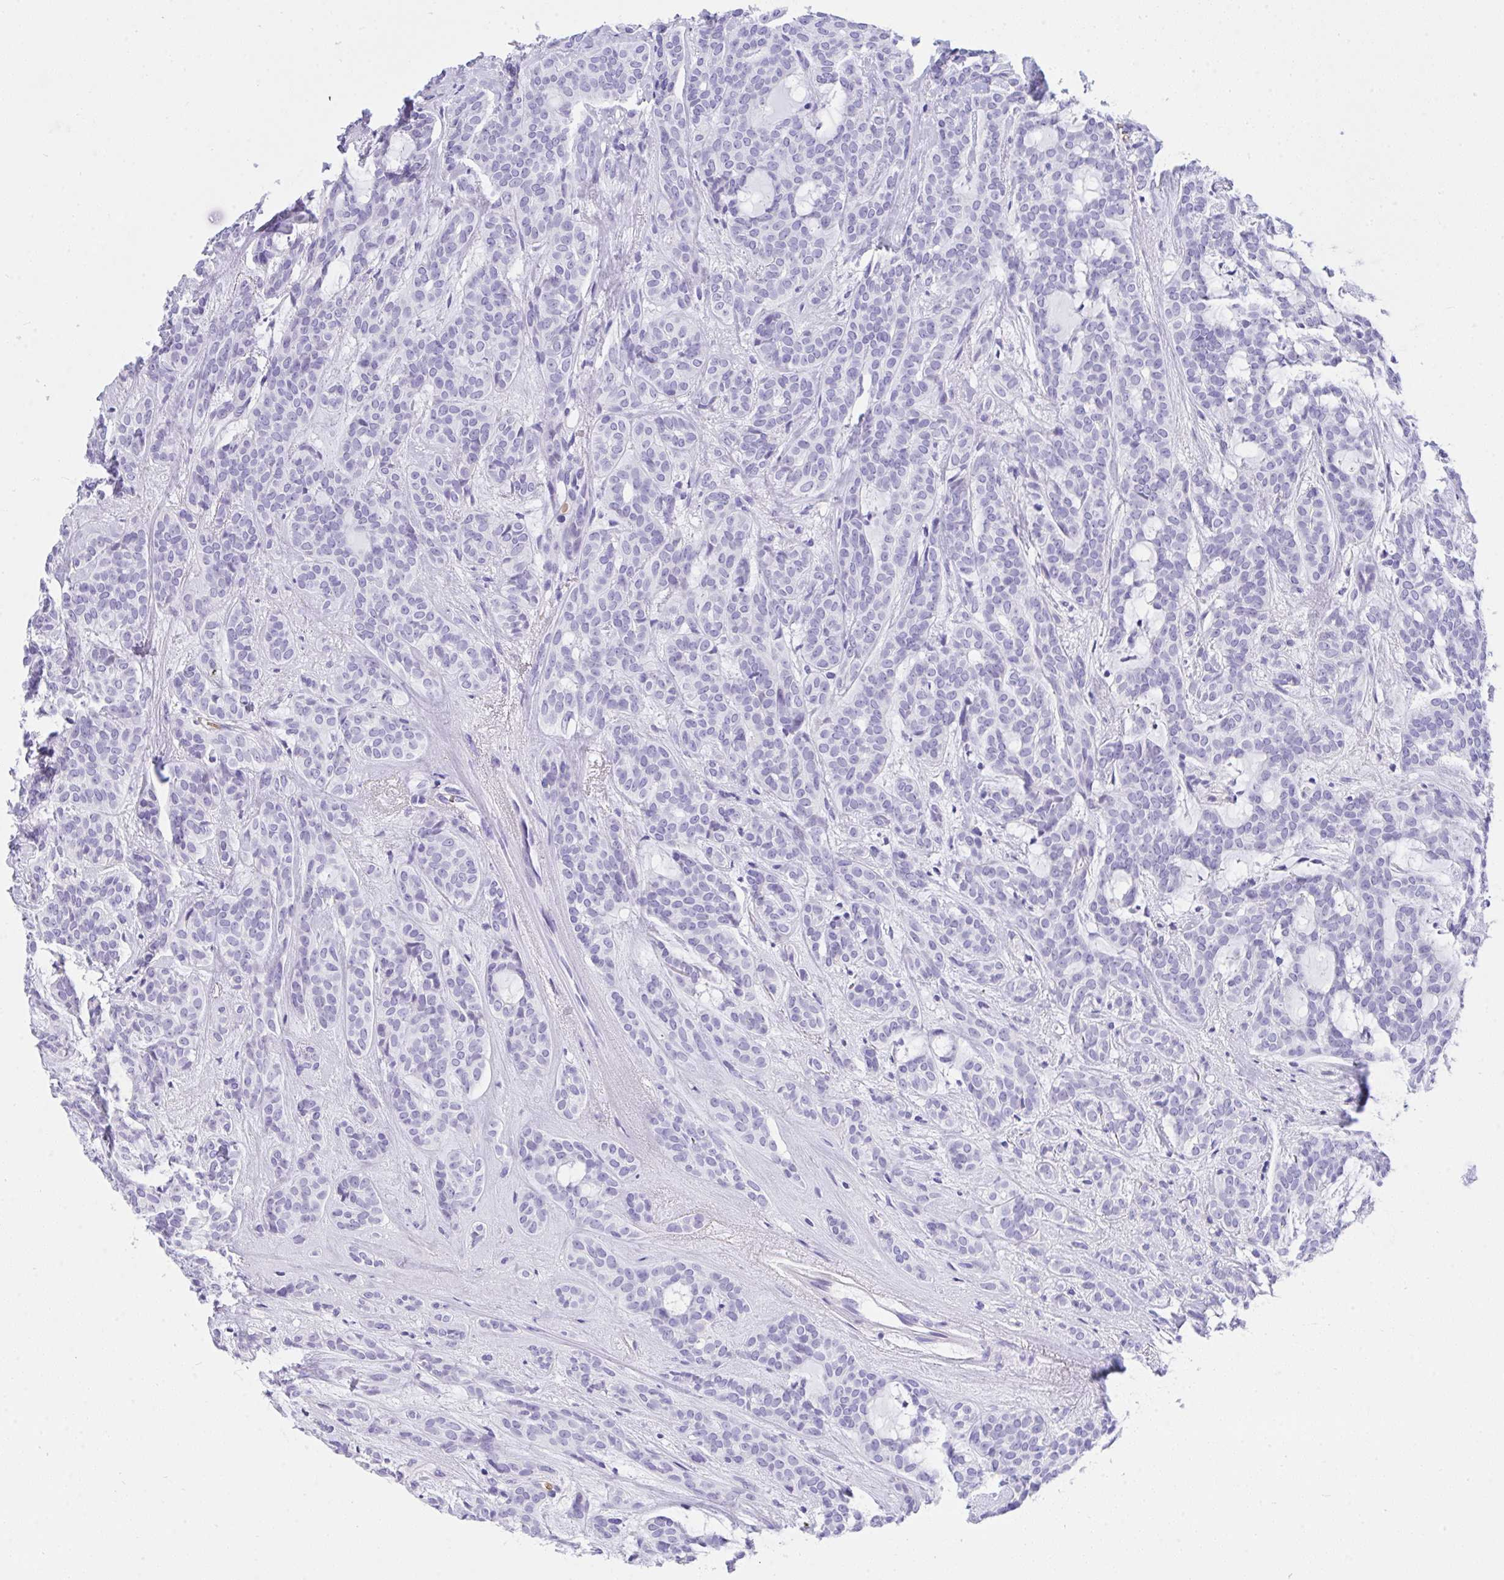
{"staining": {"intensity": "negative", "quantity": "none", "location": "none"}, "tissue": "head and neck cancer", "cell_type": "Tumor cells", "image_type": "cancer", "snomed": [{"axis": "morphology", "description": "Adenocarcinoma, NOS"}, {"axis": "topography", "description": "Head-Neck"}], "caption": "This micrograph is of head and neck adenocarcinoma stained with immunohistochemistry to label a protein in brown with the nuclei are counter-stained blue. There is no staining in tumor cells. The staining was performed using DAB to visualize the protein expression in brown, while the nuclei were stained in blue with hematoxylin (Magnification: 20x).", "gene": "ANK1", "patient": {"sex": "female", "age": 57}}